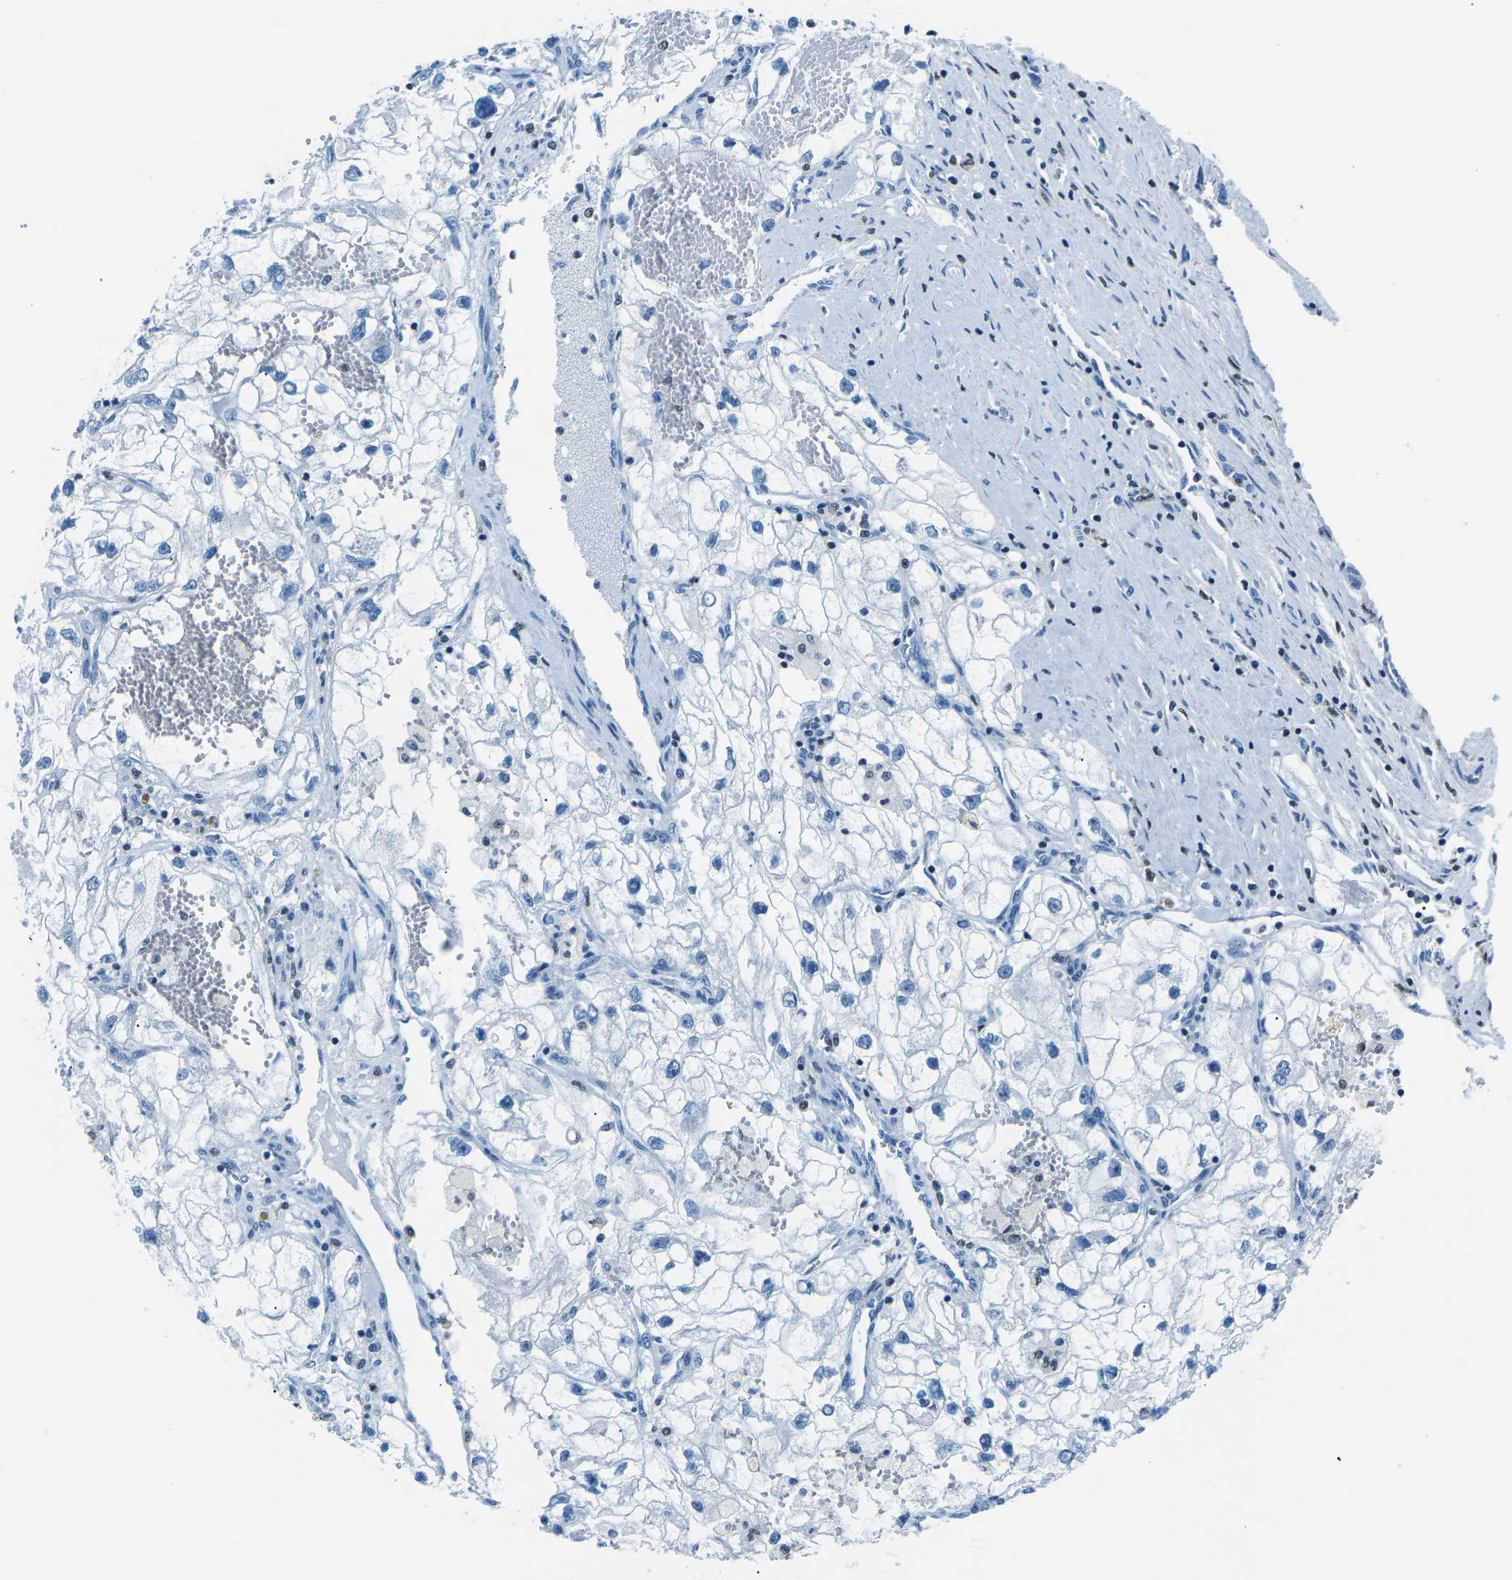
{"staining": {"intensity": "negative", "quantity": "none", "location": "none"}, "tissue": "renal cancer", "cell_type": "Tumor cells", "image_type": "cancer", "snomed": [{"axis": "morphology", "description": "Adenocarcinoma, NOS"}, {"axis": "topography", "description": "Kidney"}], "caption": "Immunohistochemistry (IHC) photomicrograph of neoplastic tissue: adenocarcinoma (renal) stained with DAB reveals no significant protein staining in tumor cells. The staining is performed using DAB (3,3'-diaminobenzidine) brown chromogen with nuclei counter-stained in using hematoxylin.", "gene": "CELF2", "patient": {"sex": "female", "age": 70}}